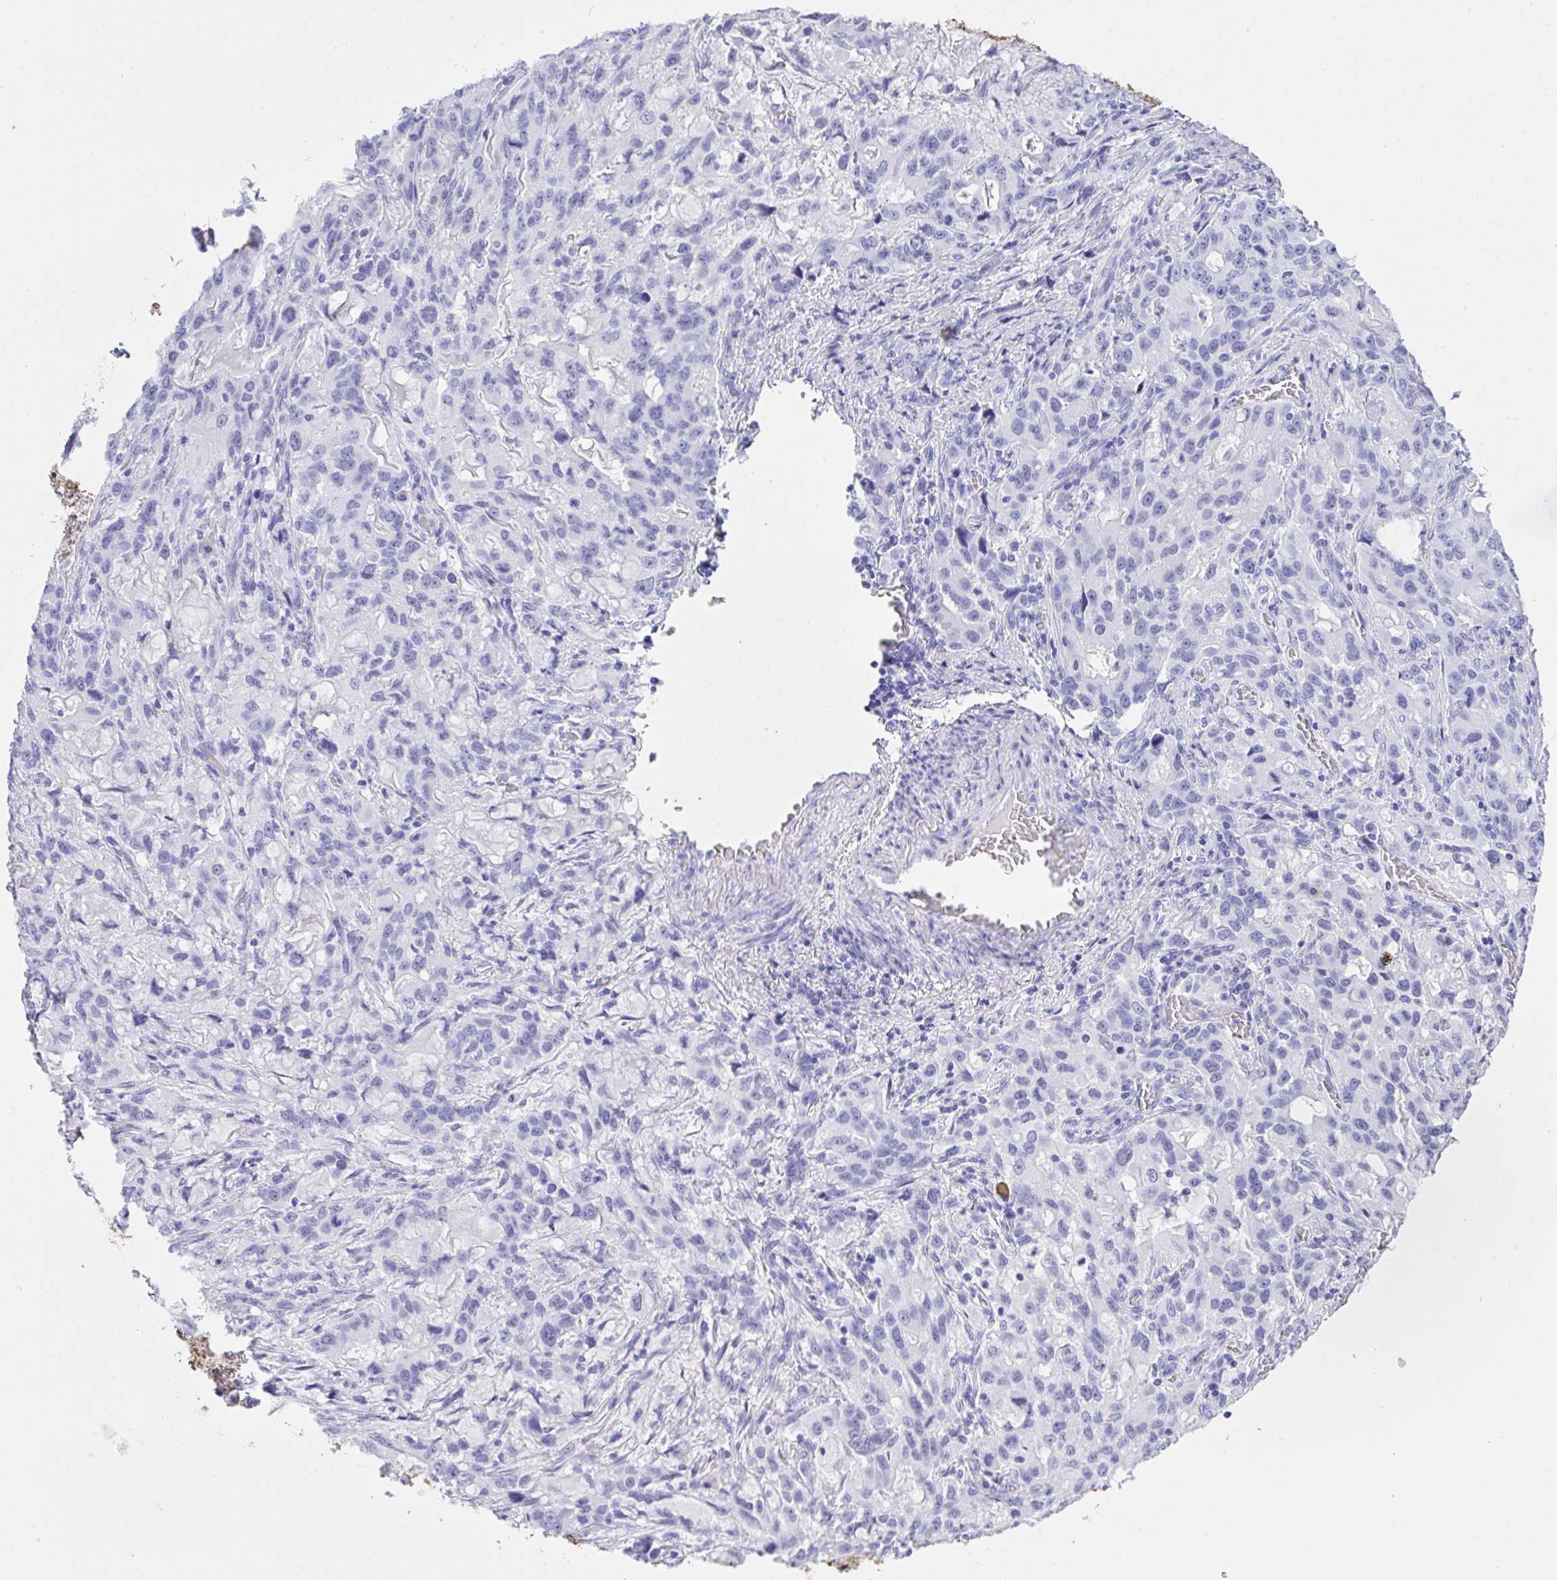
{"staining": {"intensity": "negative", "quantity": "none", "location": "none"}, "tissue": "stomach cancer", "cell_type": "Tumor cells", "image_type": "cancer", "snomed": [{"axis": "morphology", "description": "Adenocarcinoma, NOS"}, {"axis": "topography", "description": "Stomach, upper"}], "caption": "Tumor cells are negative for brown protein staining in stomach adenocarcinoma.", "gene": "AKR1D1", "patient": {"sex": "male", "age": 85}}